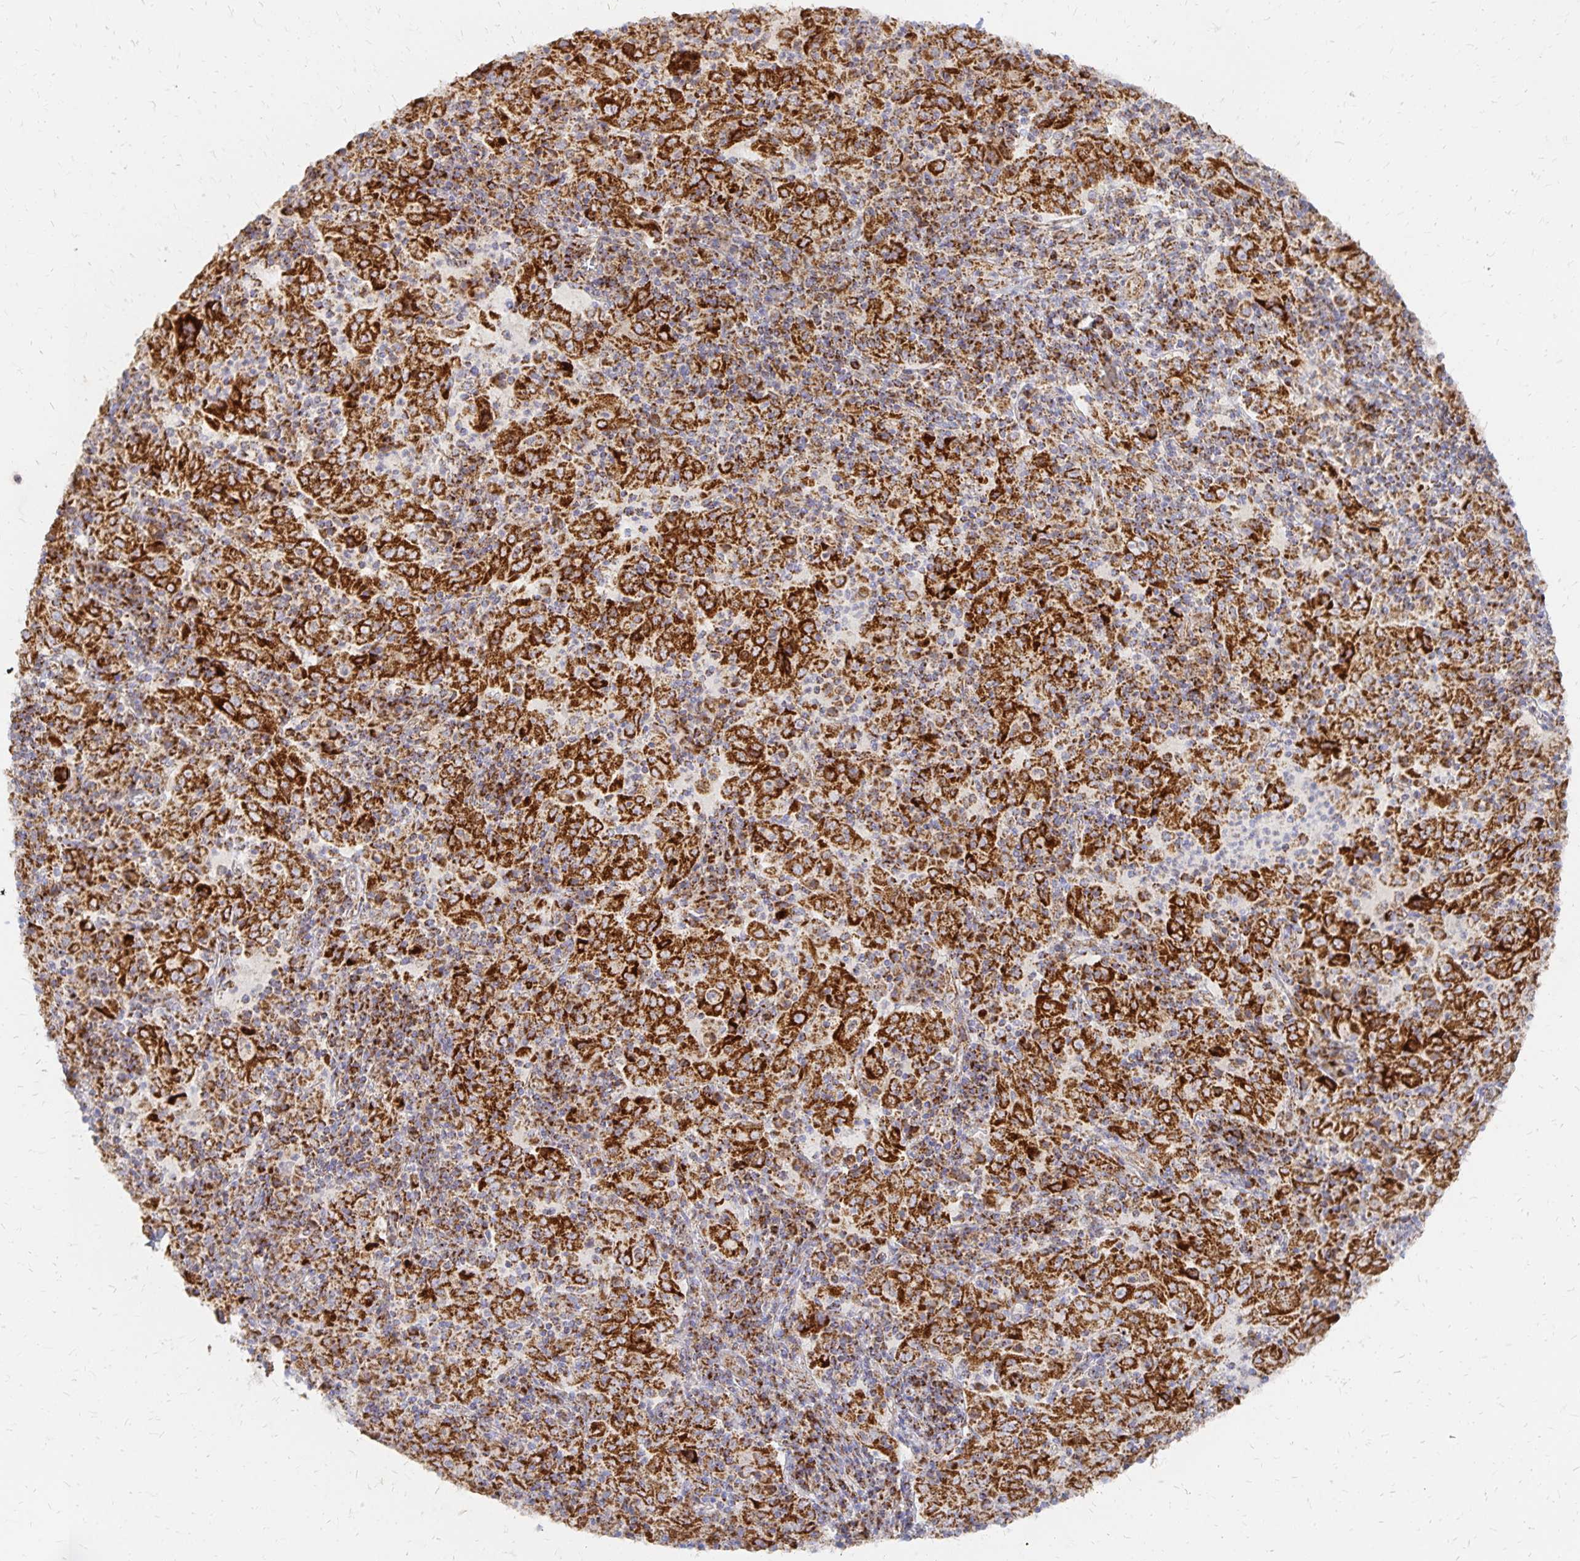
{"staining": {"intensity": "strong", "quantity": ">75%", "location": "cytoplasmic/membranous"}, "tissue": "pancreatic cancer", "cell_type": "Tumor cells", "image_type": "cancer", "snomed": [{"axis": "morphology", "description": "Adenocarcinoma, NOS"}, {"axis": "topography", "description": "Pancreas"}], "caption": "Immunohistochemical staining of pancreatic cancer (adenocarcinoma) demonstrates high levels of strong cytoplasmic/membranous protein expression in about >75% of tumor cells.", "gene": "STOML2", "patient": {"sex": "male", "age": 63}}